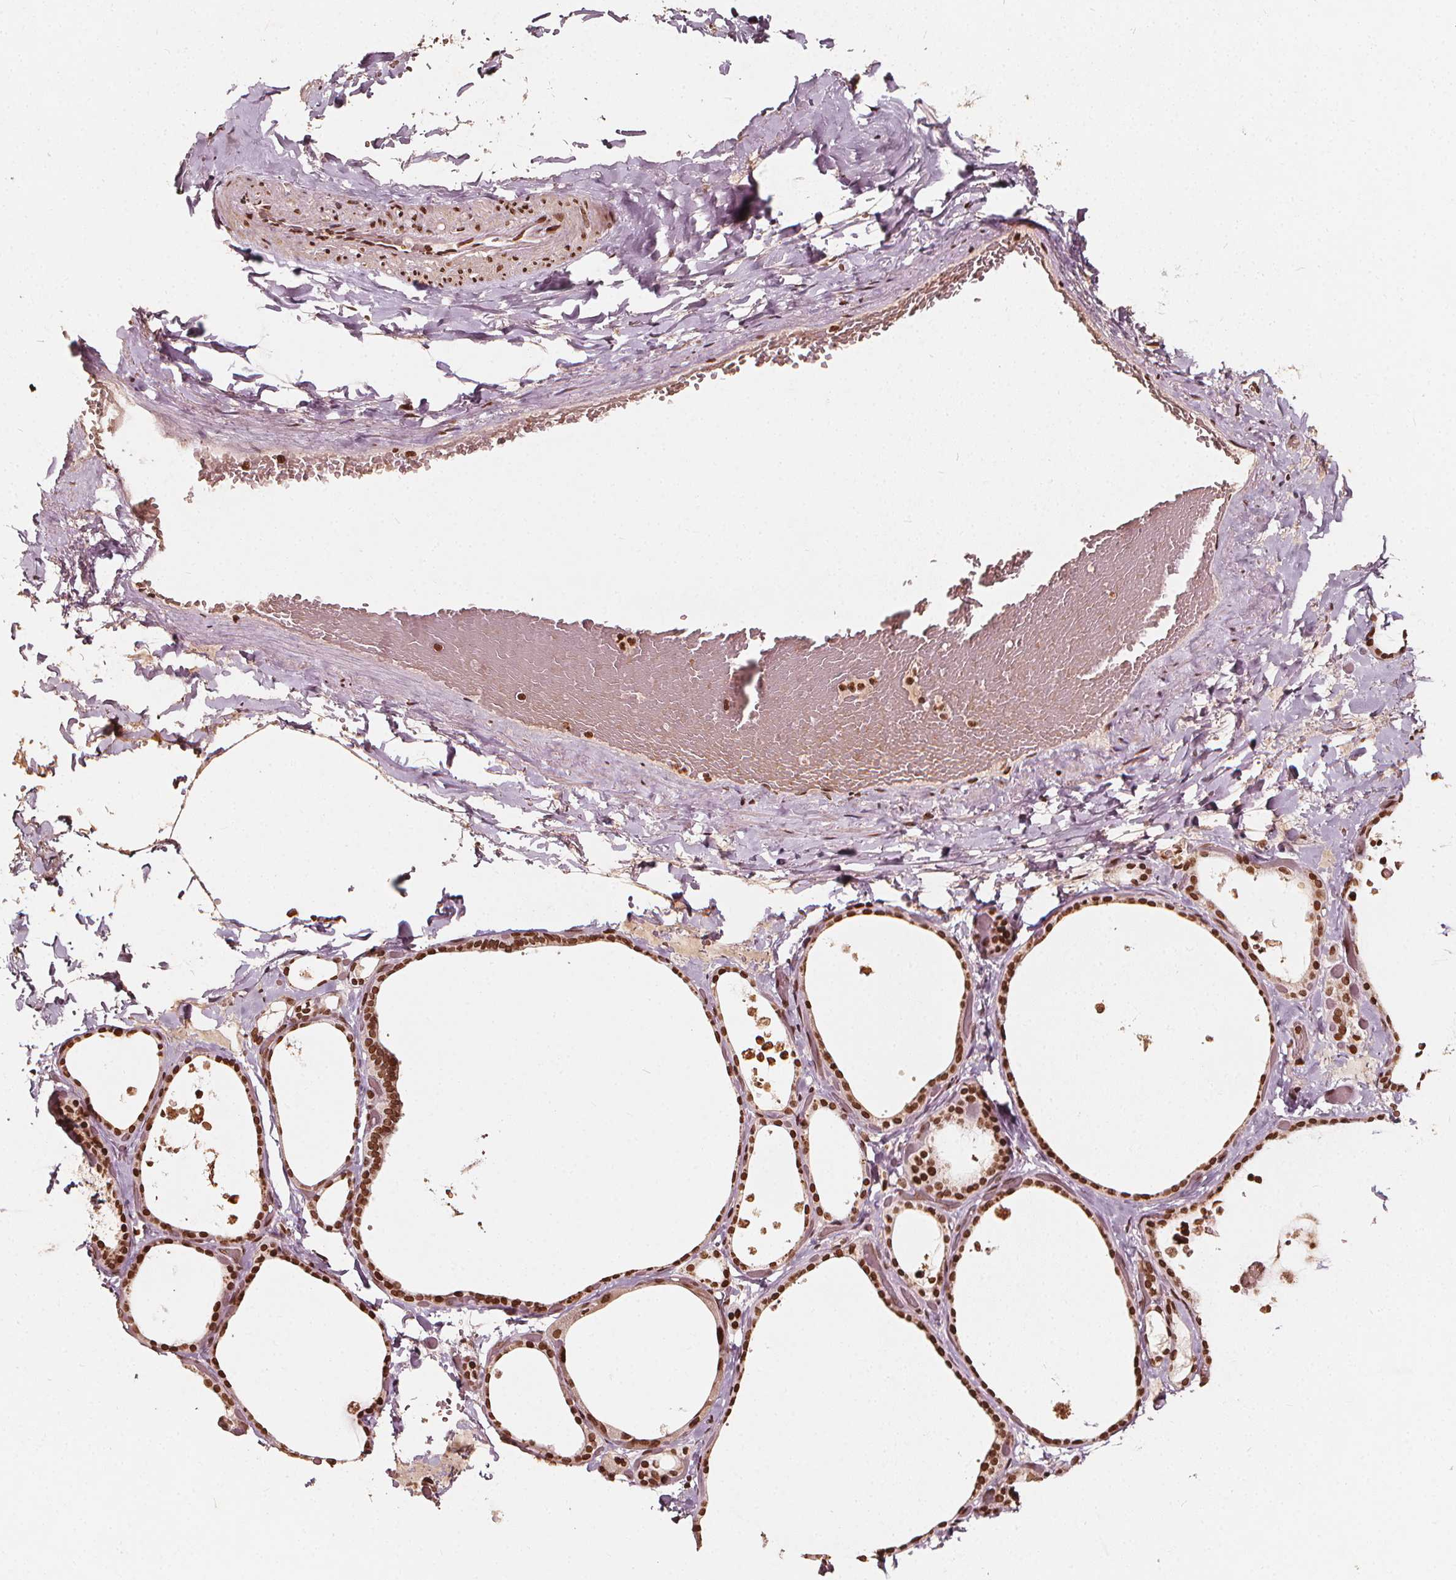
{"staining": {"intensity": "moderate", "quantity": ">75%", "location": "nuclear"}, "tissue": "thyroid gland", "cell_type": "Glandular cells", "image_type": "normal", "snomed": [{"axis": "morphology", "description": "Normal tissue, NOS"}, {"axis": "topography", "description": "Thyroid gland"}], "caption": "A medium amount of moderate nuclear positivity is present in about >75% of glandular cells in unremarkable thyroid gland.", "gene": "H3C14", "patient": {"sex": "female", "age": 56}}